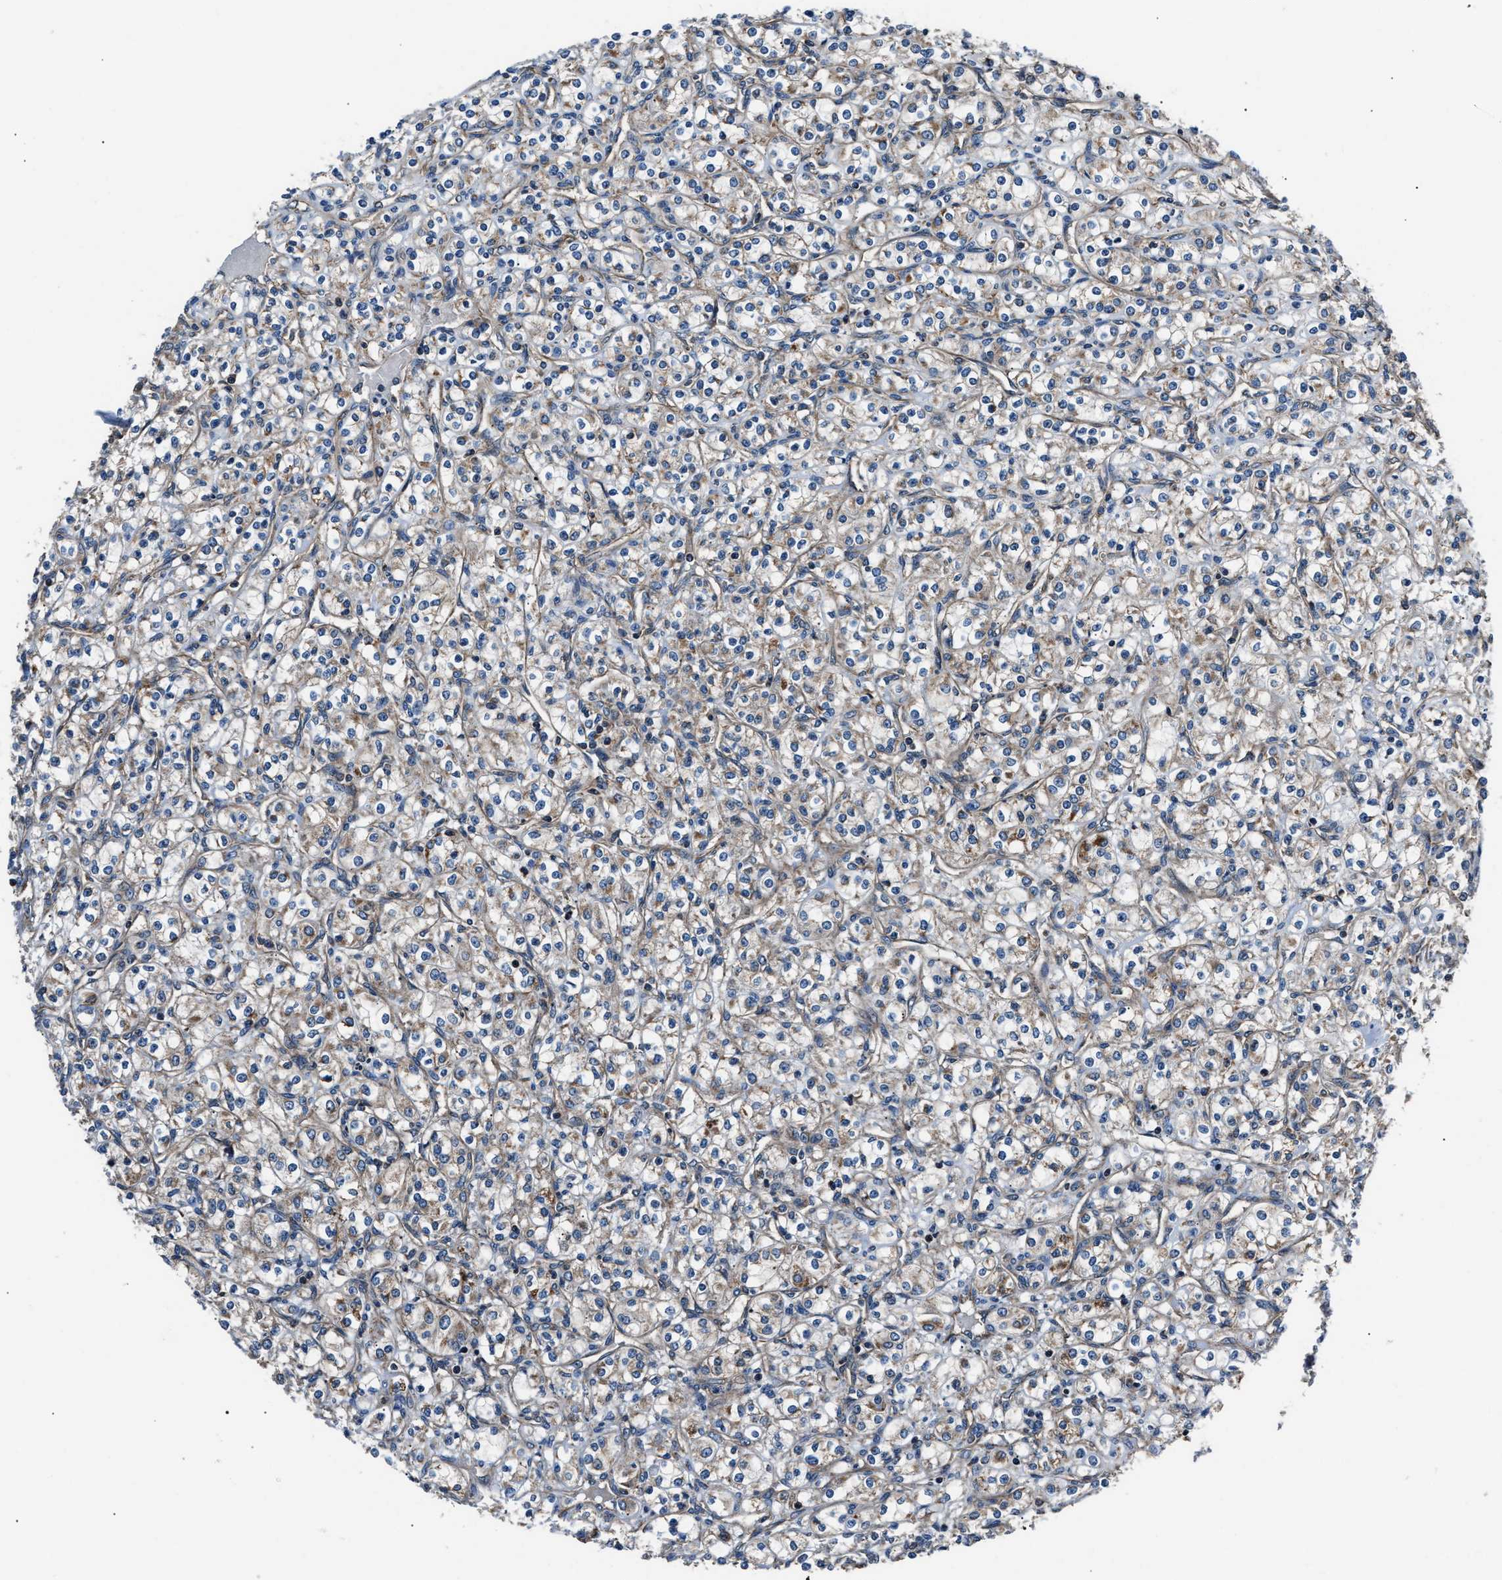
{"staining": {"intensity": "weak", "quantity": "25%-75%", "location": "cytoplasmic/membranous"}, "tissue": "renal cancer", "cell_type": "Tumor cells", "image_type": "cancer", "snomed": [{"axis": "morphology", "description": "Adenocarcinoma, NOS"}, {"axis": "topography", "description": "Kidney"}], "caption": "Tumor cells show low levels of weak cytoplasmic/membranous positivity in approximately 25%-75% of cells in renal cancer. (brown staining indicates protein expression, while blue staining denotes nuclei).", "gene": "GGCT", "patient": {"sex": "male", "age": 77}}